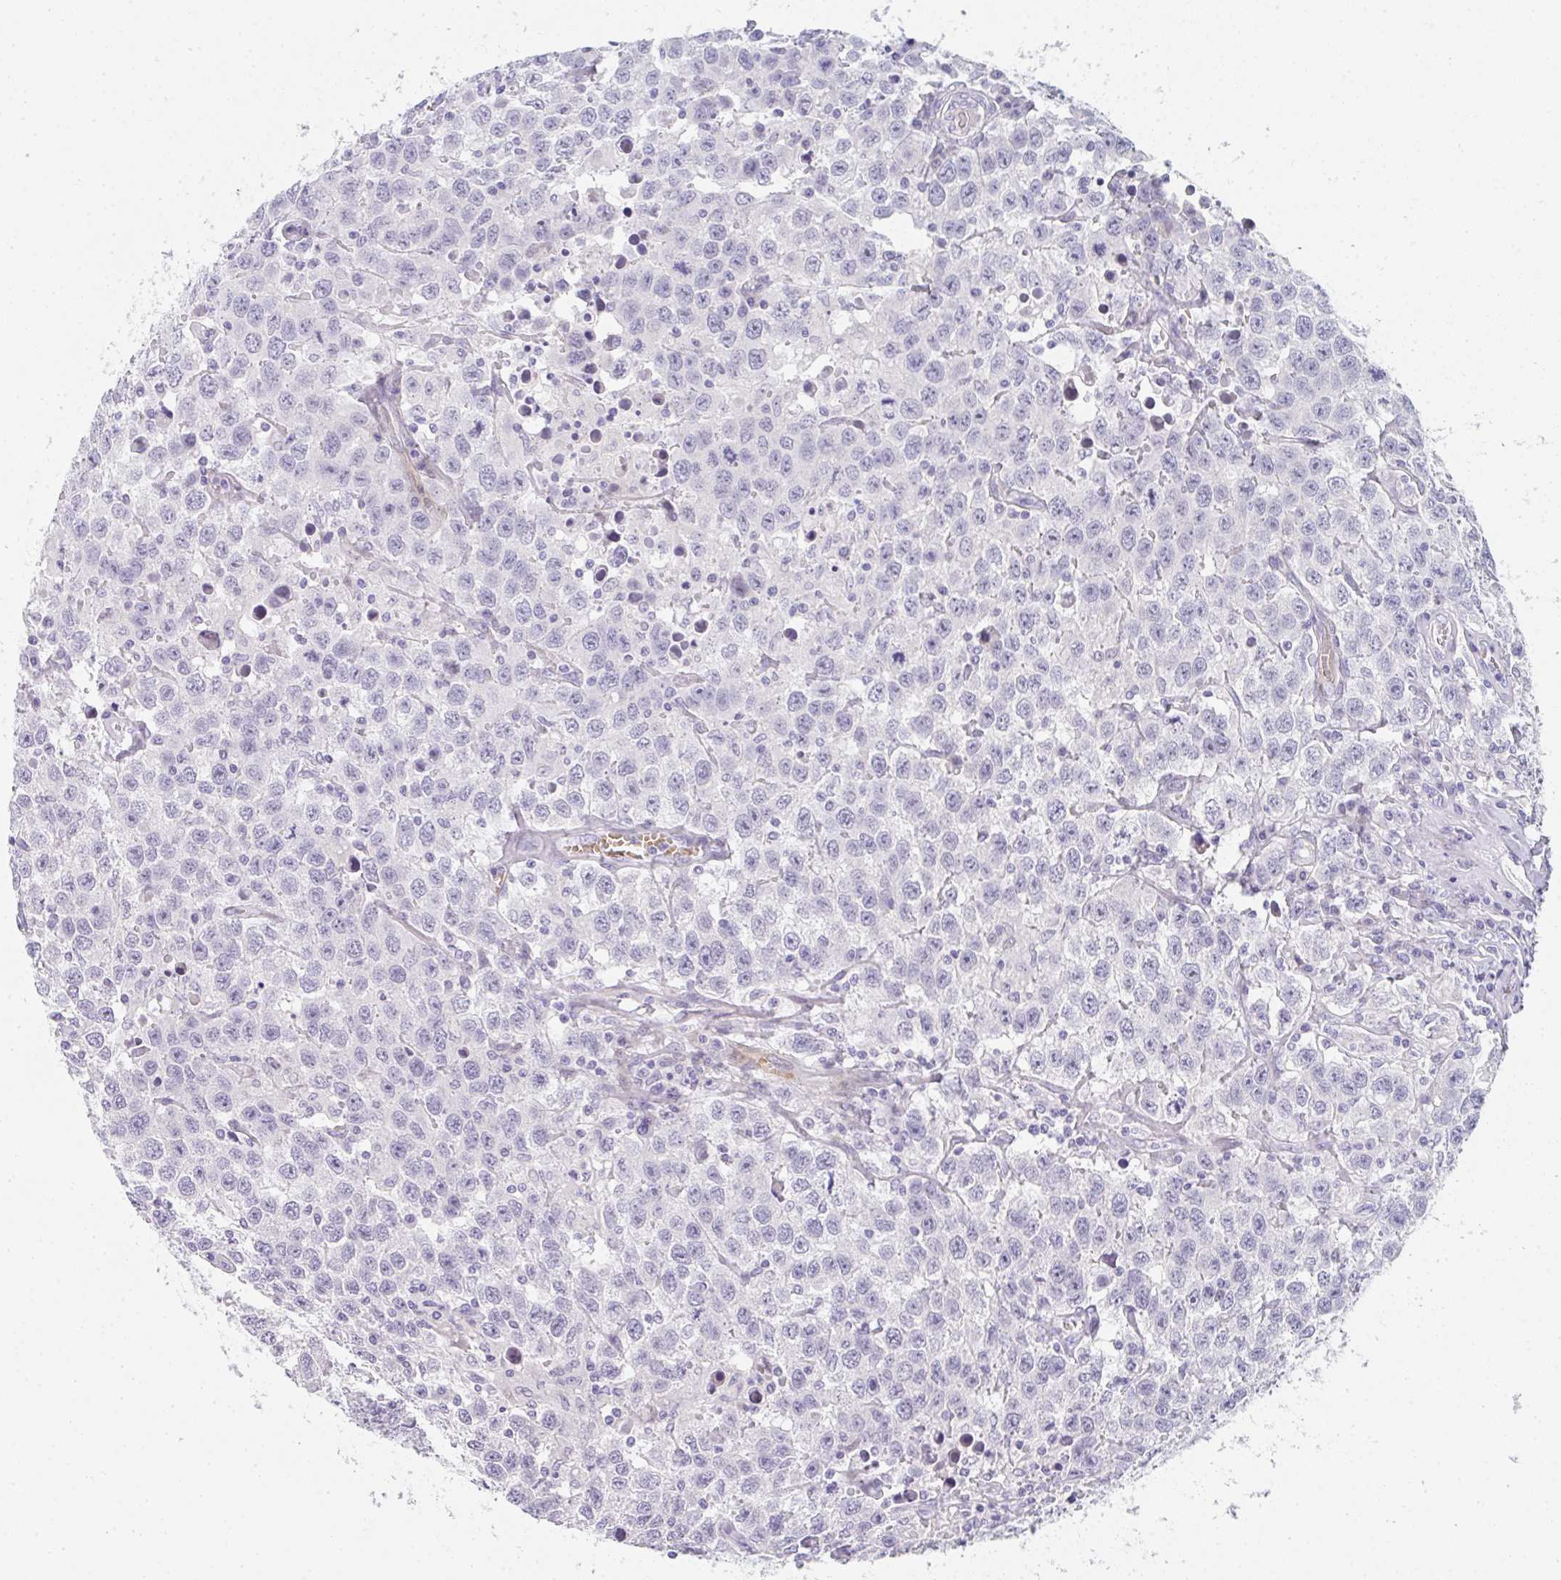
{"staining": {"intensity": "negative", "quantity": "none", "location": "none"}, "tissue": "testis cancer", "cell_type": "Tumor cells", "image_type": "cancer", "snomed": [{"axis": "morphology", "description": "Seminoma, NOS"}, {"axis": "topography", "description": "Testis"}], "caption": "Tumor cells are negative for protein expression in human testis cancer (seminoma).", "gene": "NEU2", "patient": {"sex": "male", "age": 41}}